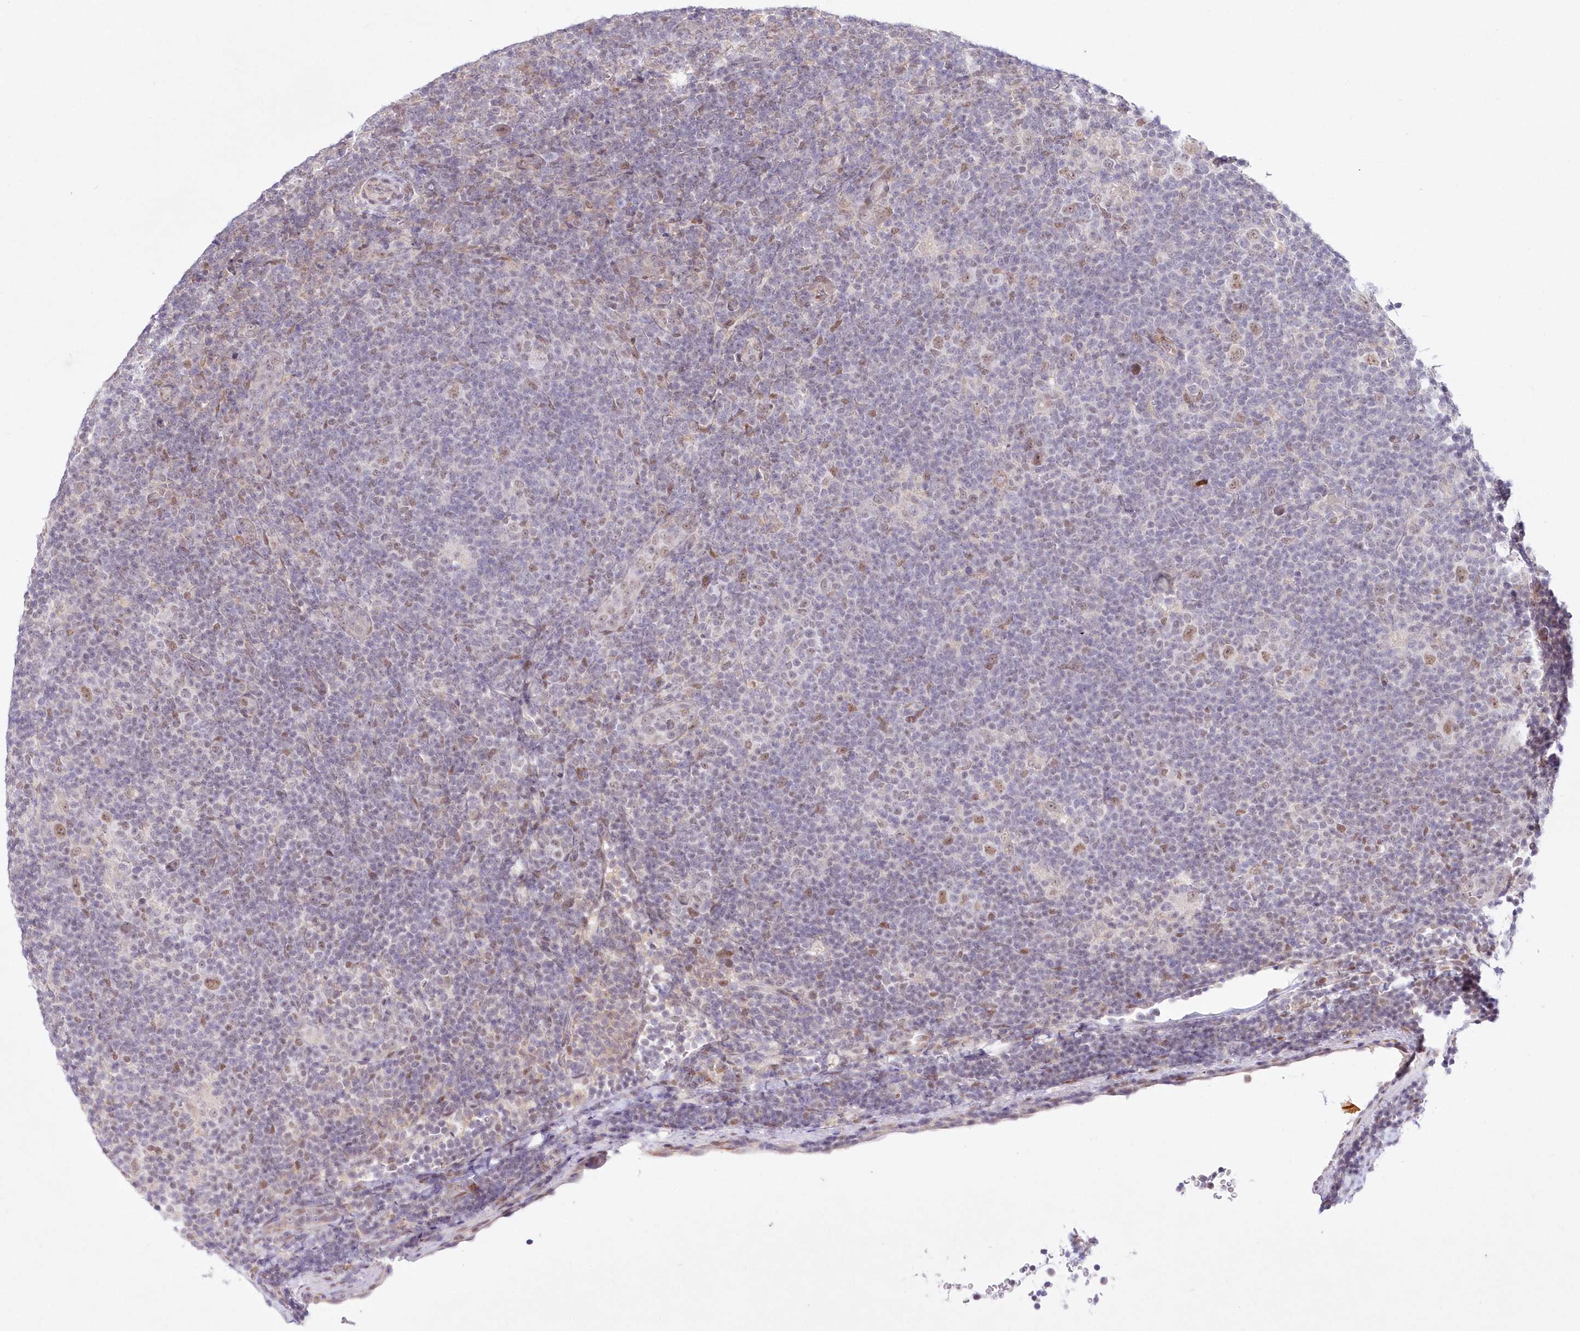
{"staining": {"intensity": "weak", "quantity": "25%-75%", "location": "nuclear"}, "tissue": "lymphoma", "cell_type": "Tumor cells", "image_type": "cancer", "snomed": [{"axis": "morphology", "description": "Hodgkin's disease, NOS"}, {"axis": "topography", "description": "Lymph node"}], "caption": "This histopathology image displays lymphoma stained with immunohistochemistry to label a protein in brown. The nuclear of tumor cells show weak positivity for the protein. Nuclei are counter-stained blue.", "gene": "LDB1", "patient": {"sex": "female", "age": 57}}